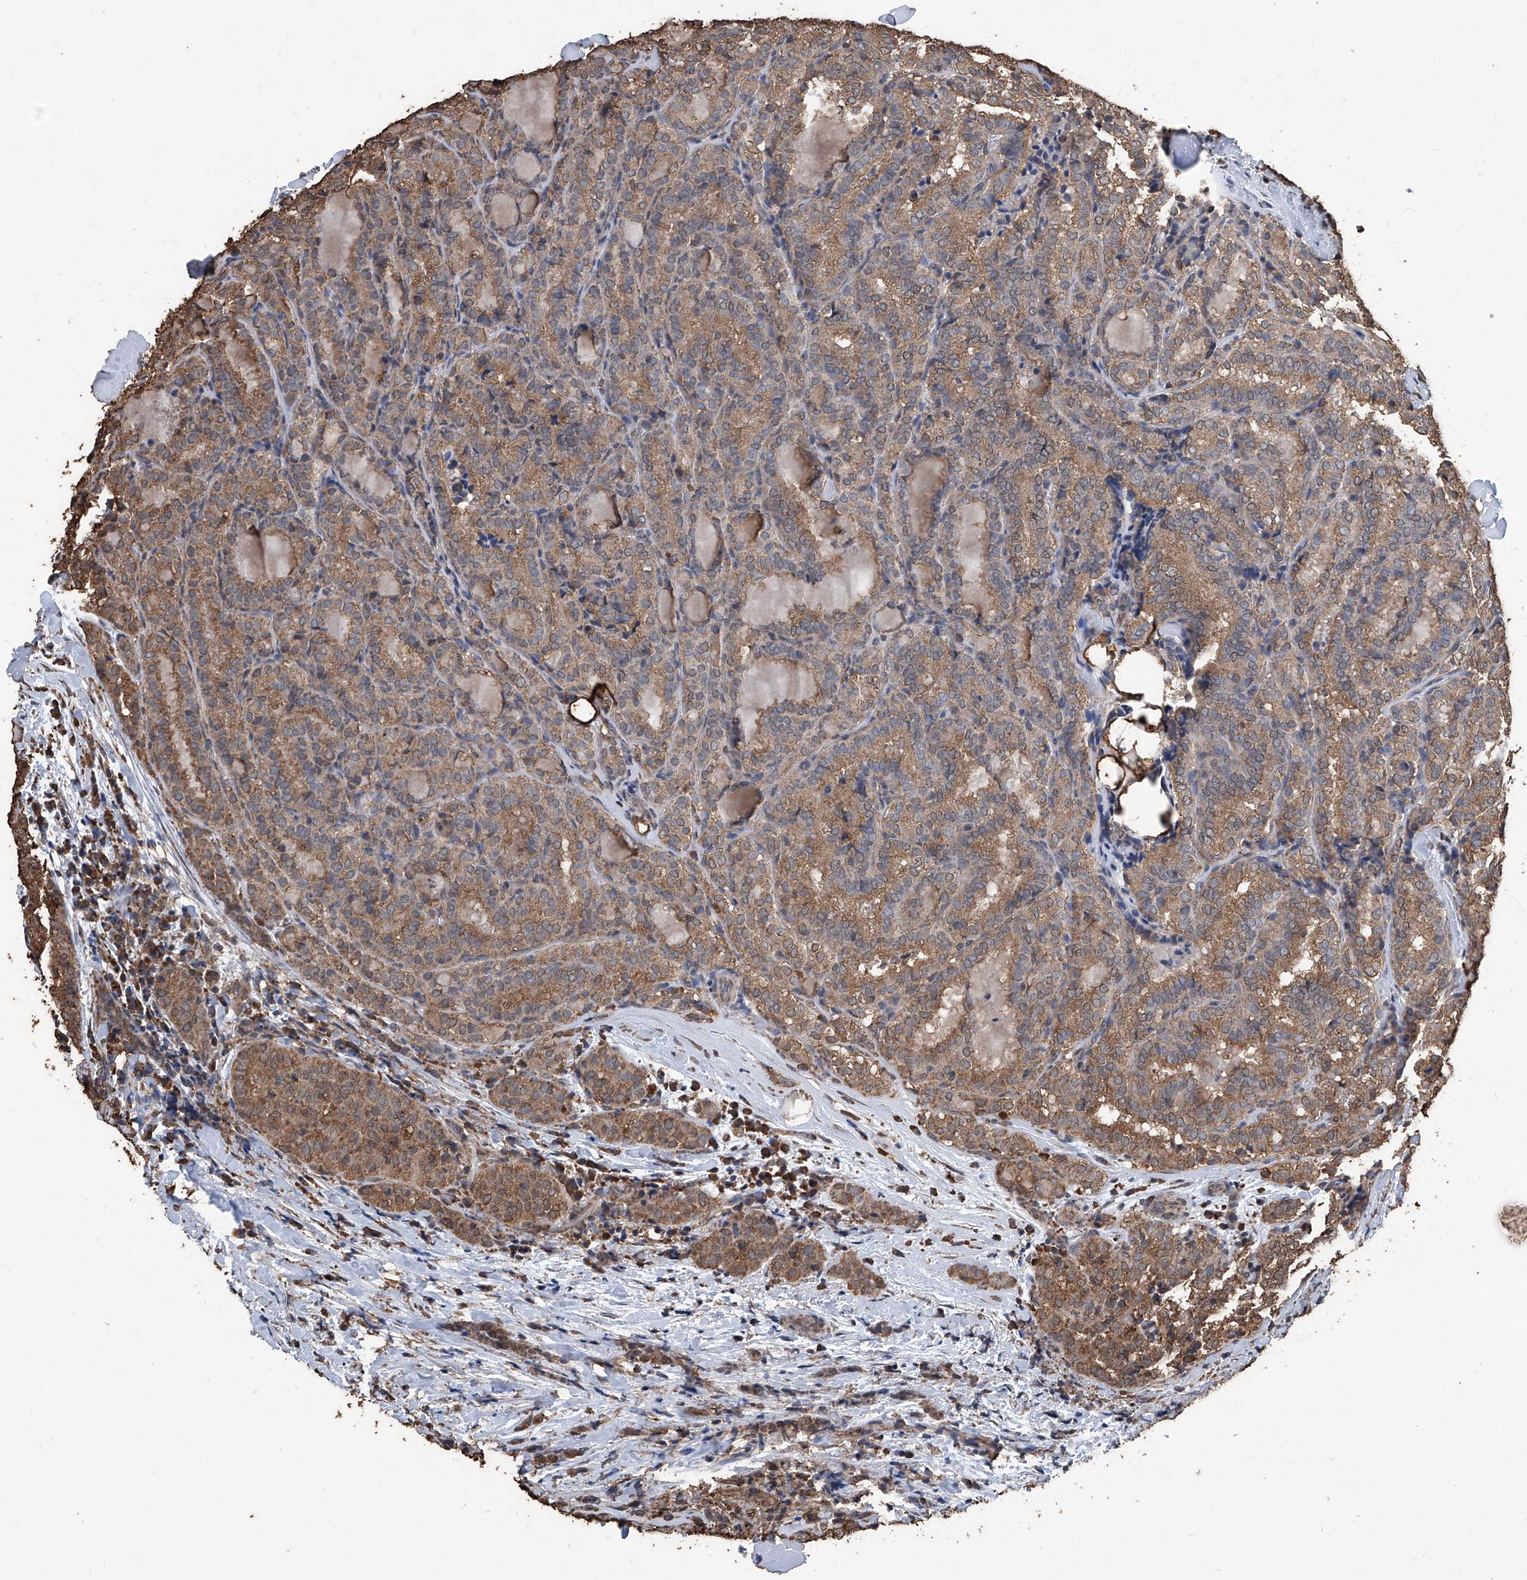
{"staining": {"intensity": "moderate", "quantity": ">75%", "location": "cytoplasmic/membranous"}, "tissue": "thyroid cancer", "cell_type": "Tumor cells", "image_type": "cancer", "snomed": [{"axis": "morphology", "description": "Normal tissue, NOS"}, {"axis": "morphology", "description": "Papillary adenocarcinoma, NOS"}, {"axis": "topography", "description": "Thyroid gland"}], "caption": "The histopathology image reveals a brown stain indicating the presence of a protein in the cytoplasmic/membranous of tumor cells in papillary adenocarcinoma (thyroid). (IHC, brightfield microscopy, high magnification).", "gene": "STARD7", "patient": {"sex": "female", "age": 30}}